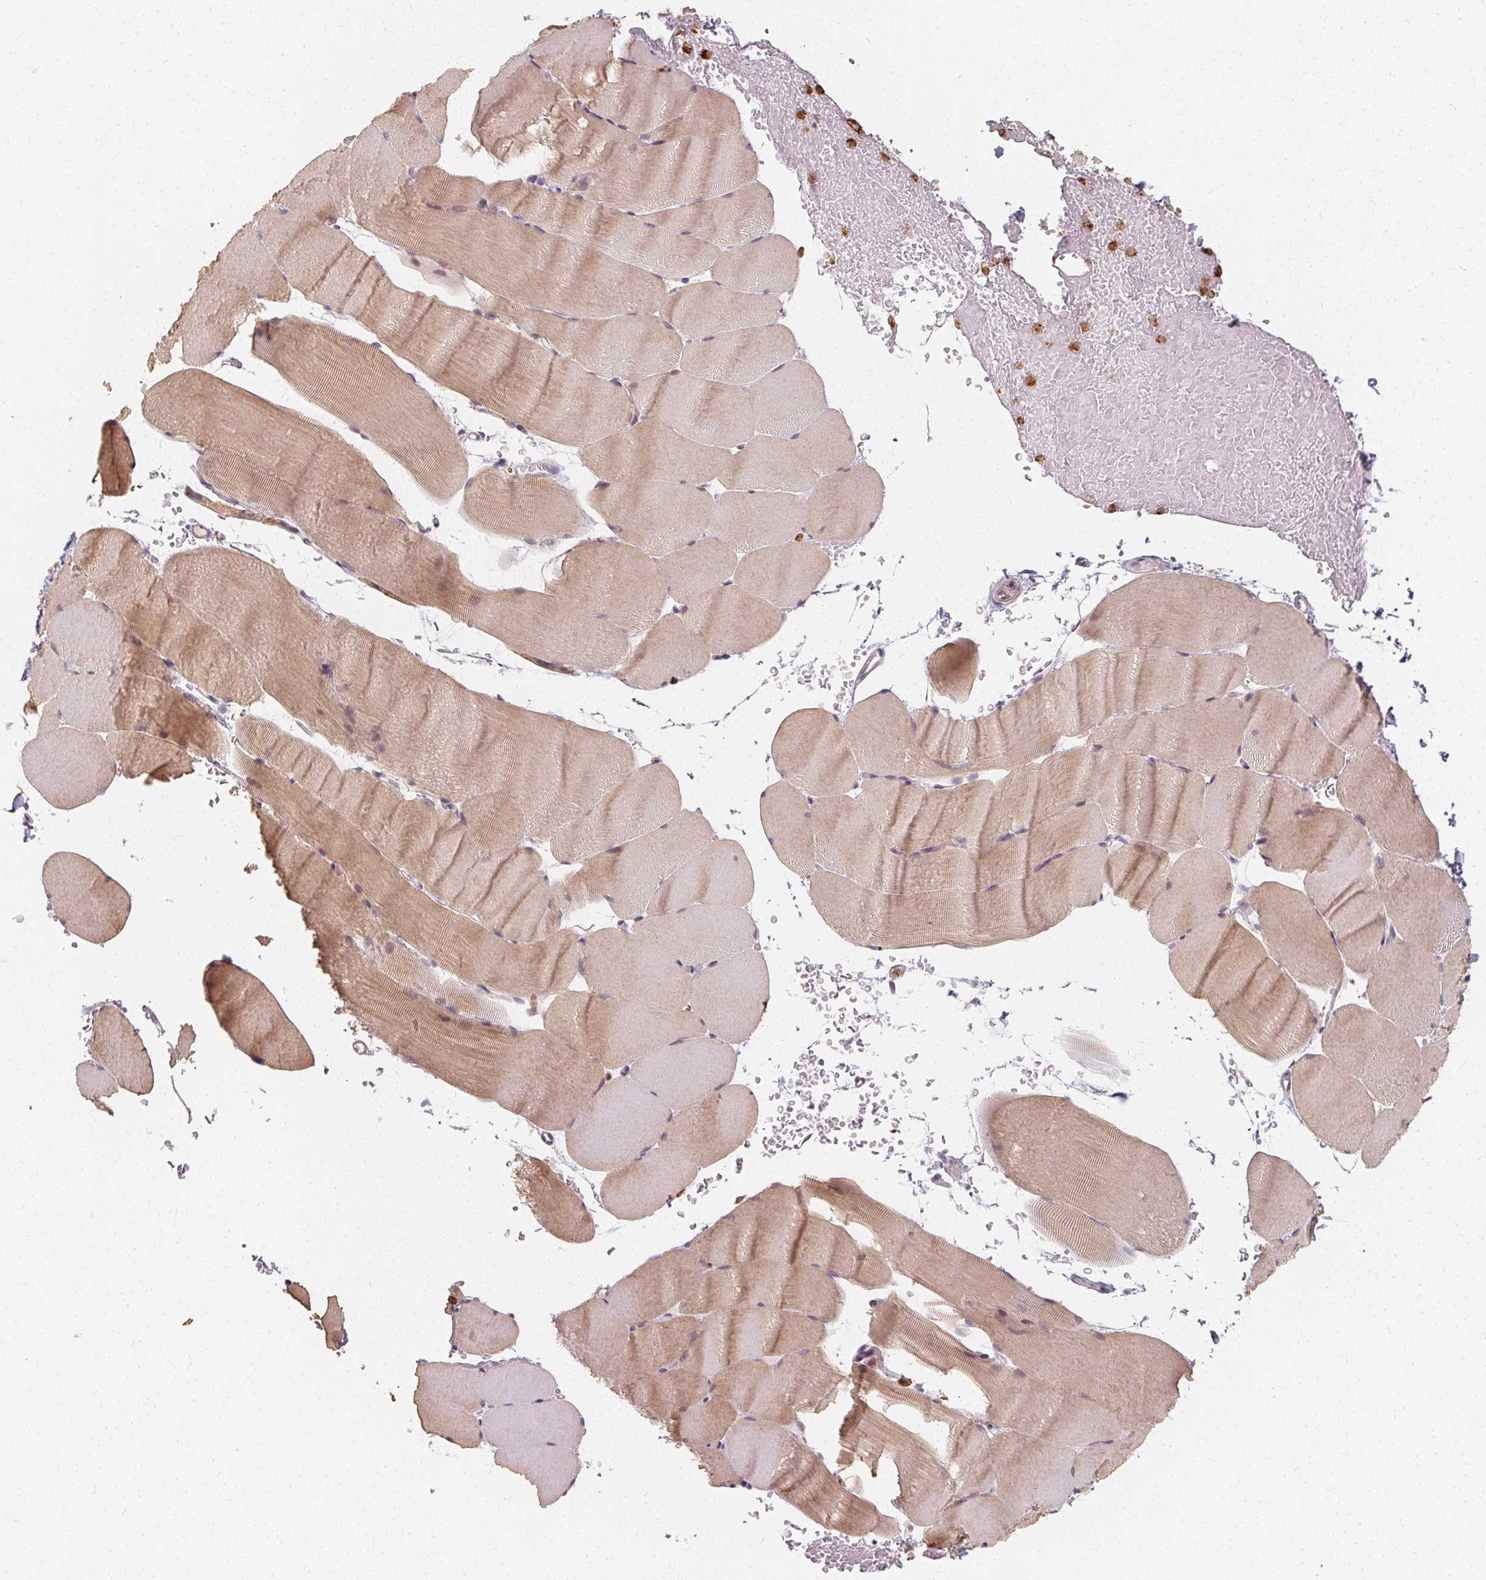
{"staining": {"intensity": "weak", "quantity": "25%-75%", "location": "cytoplasmic/membranous"}, "tissue": "skeletal muscle", "cell_type": "Myocytes", "image_type": "normal", "snomed": [{"axis": "morphology", "description": "Normal tissue, NOS"}, {"axis": "topography", "description": "Skeletal muscle"}], "caption": "The photomicrograph reveals a brown stain indicating the presence of a protein in the cytoplasmic/membranous of myocytes in skeletal muscle.", "gene": "CLCNKA", "patient": {"sex": "female", "age": 37}}